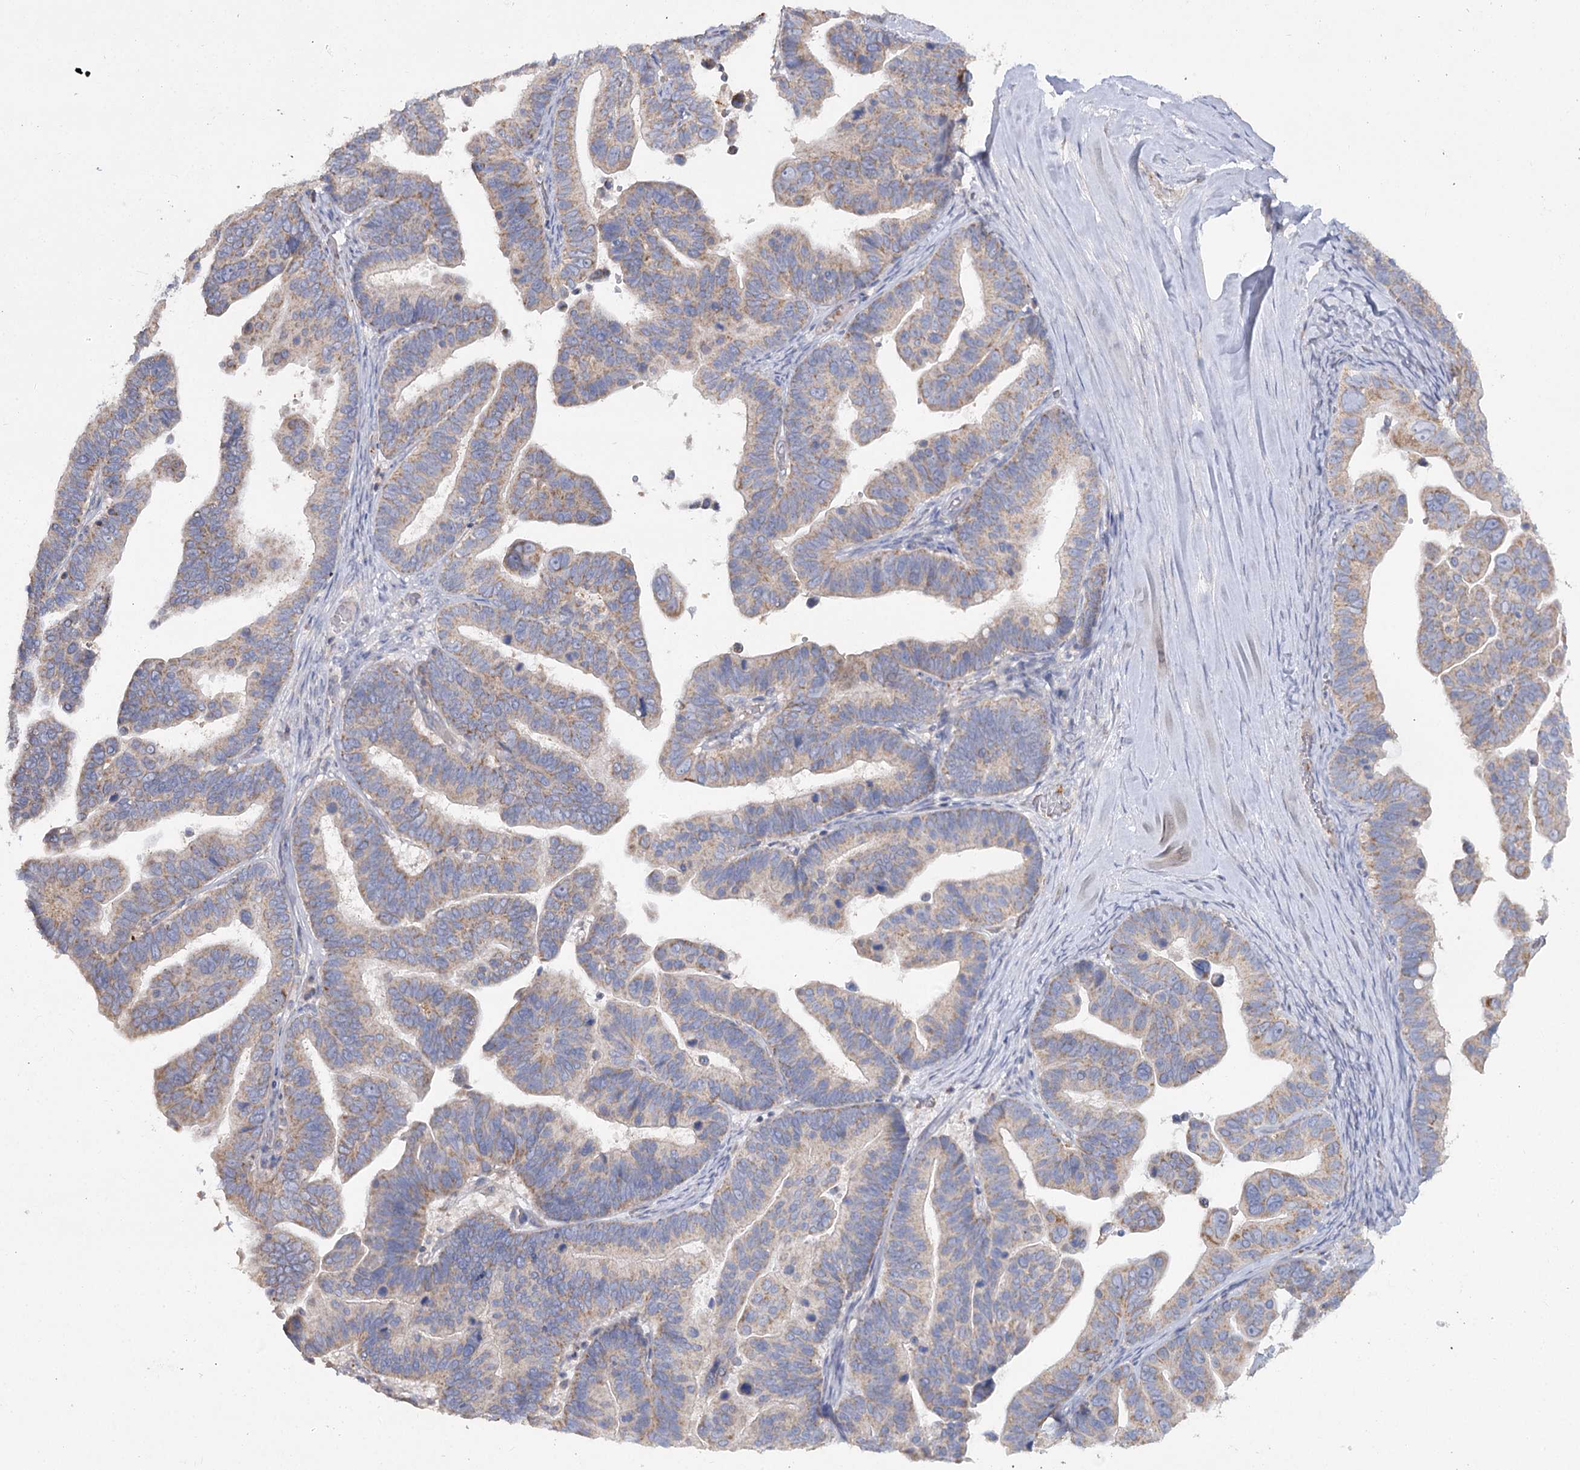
{"staining": {"intensity": "weak", "quantity": "25%-75%", "location": "cytoplasmic/membranous"}, "tissue": "ovarian cancer", "cell_type": "Tumor cells", "image_type": "cancer", "snomed": [{"axis": "morphology", "description": "Cystadenocarcinoma, serous, NOS"}, {"axis": "topography", "description": "Ovary"}], "caption": "A brown stain highlights weak cytoplasmic/membranous expression of a protein in human ovarian serous cystadenocarcinoma tumor cells.", "gene": "TMEM187", "patient": {"sex": "female", "age": 56}}